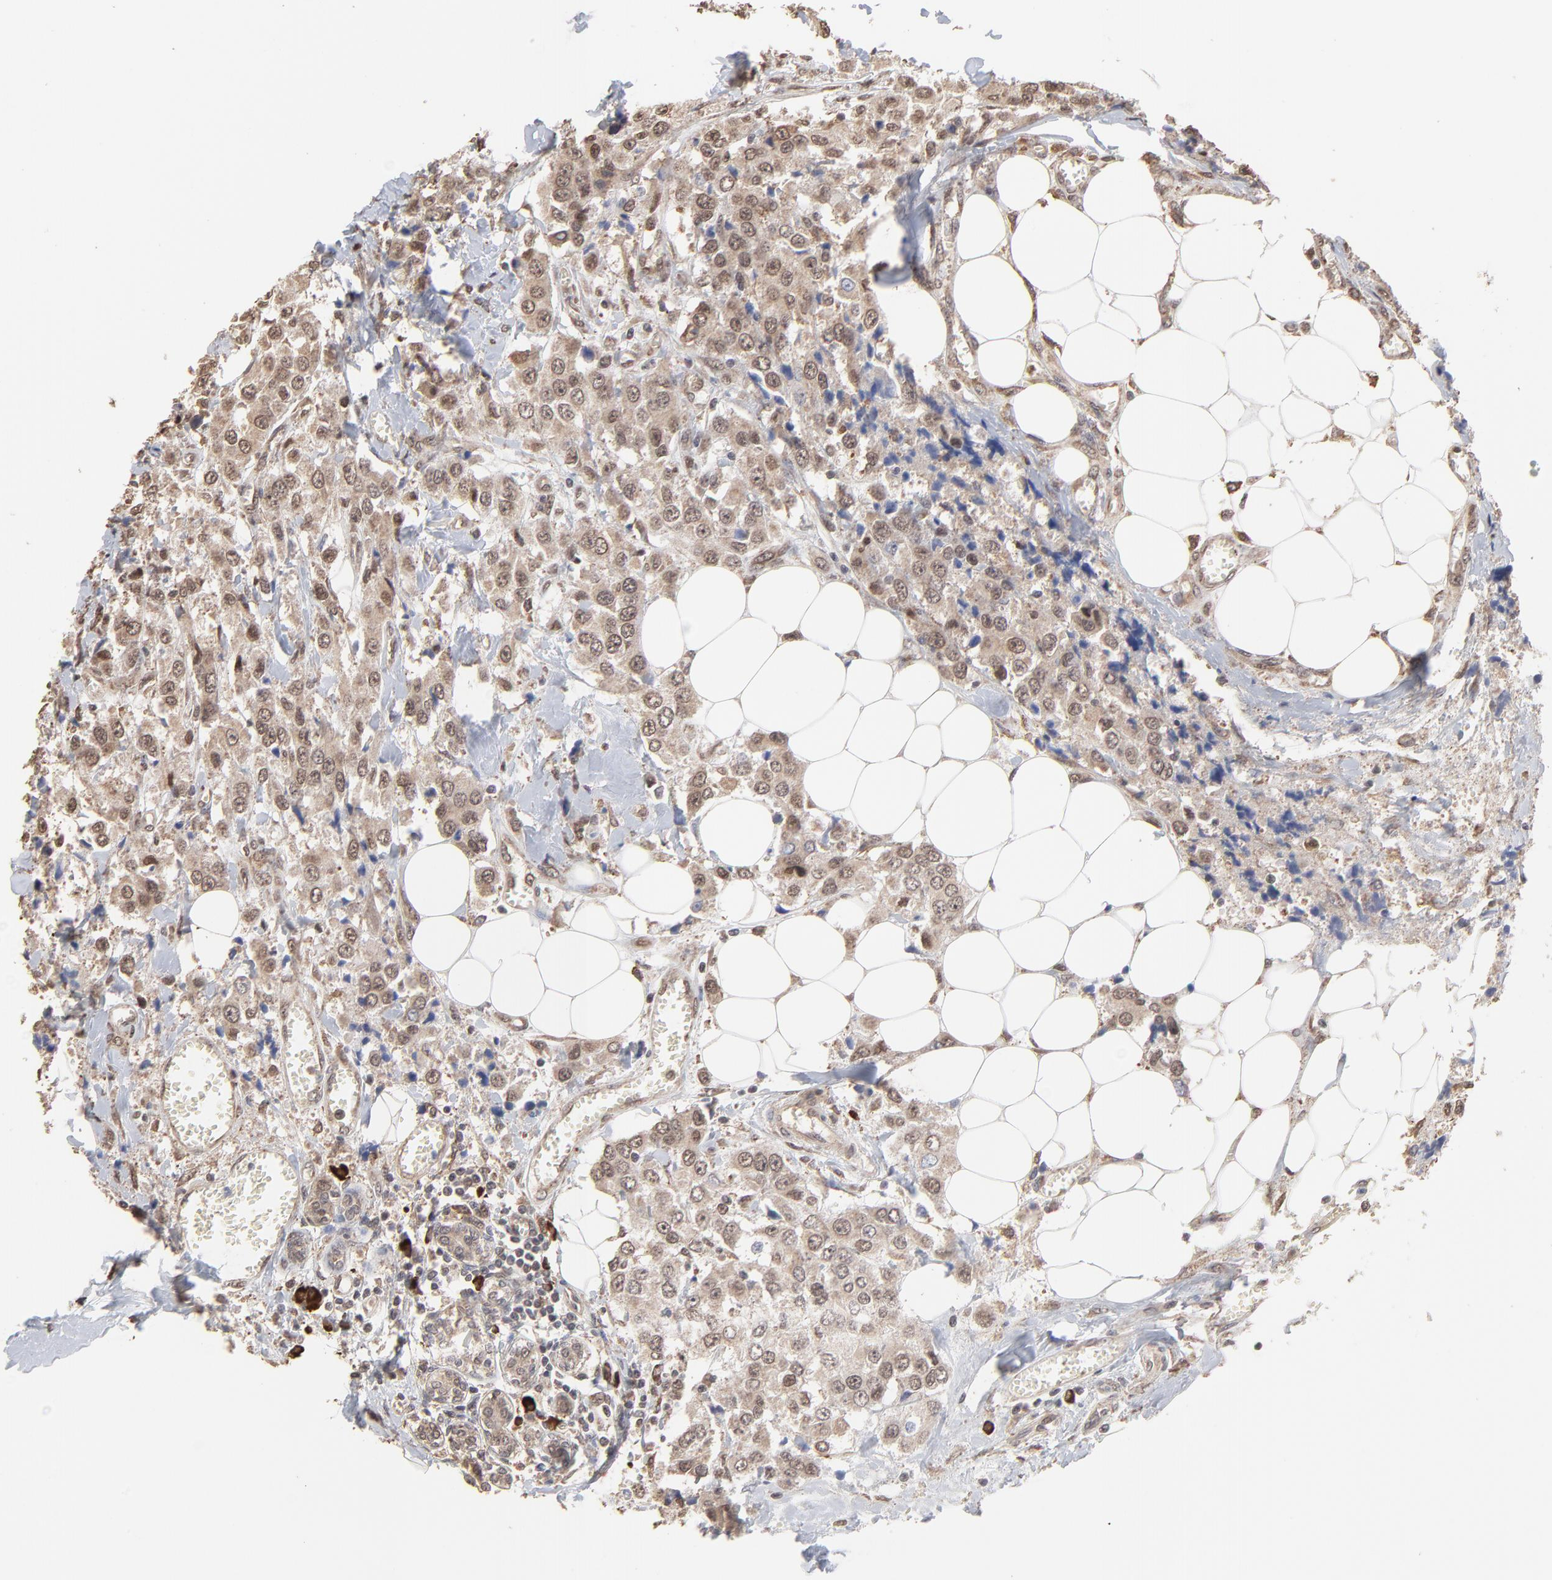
{"staining": {"intensity": "moderate", "quantity": ">75%", "location": "cytoplasmic/membranous"}, "tissue": "breast cancer", "cell_type": "Tumor cells", "image_type": "cancer", "snomed": [{"axis": "morphology", "description": "Duct carcinoma"}, {"axis": "topography", "description": "Breast"}], "caption": "Moderate cytoplasmic/membranous protein staining is identified in about >75% of tumor cells in breast invasive ductal carcinoma.", "gene": "CHM", "patient": {"sex": "female", "age": 58}}